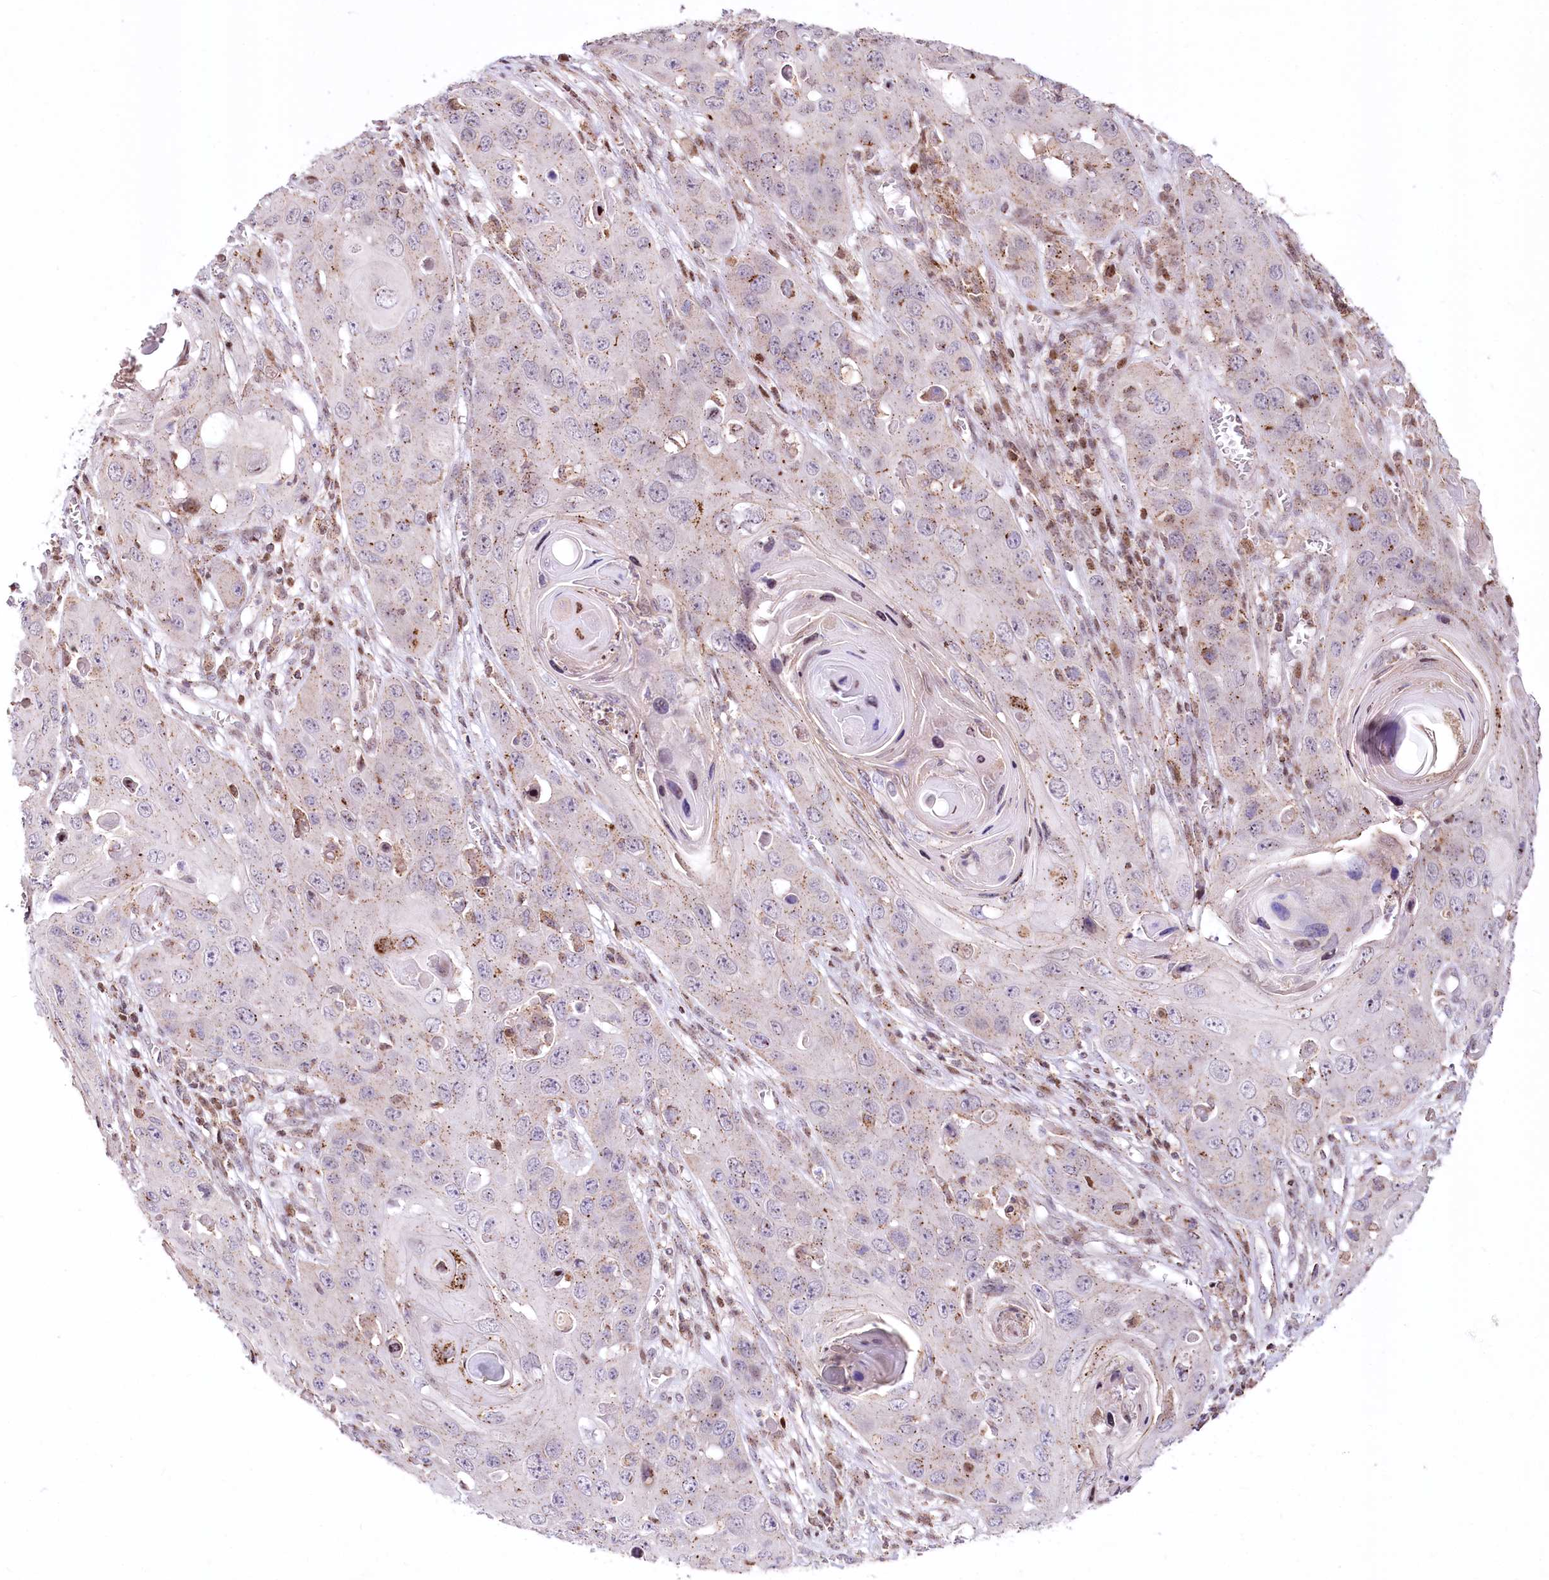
{"staining": {"intensity": "weak", "quantity": "<25%", "location": "cytoplasmic/membranous"}, "tissue": "skin cancer", "cell_type": "Tumor cells", "image_type": "cancer", "snomed": [{"axis": "morphology", "description": "Squamous cell carcinoma, NOS"}, {"axis": "topography", "description": "Skin"}], "caption": "Protein analysis of squamous cell carcinoma (skin) shows no significant staining in tumor cells. Nuclei are stained in blue.", "gene": "ZFYVE27", "patient": {"sex": "male", "age": 55}}